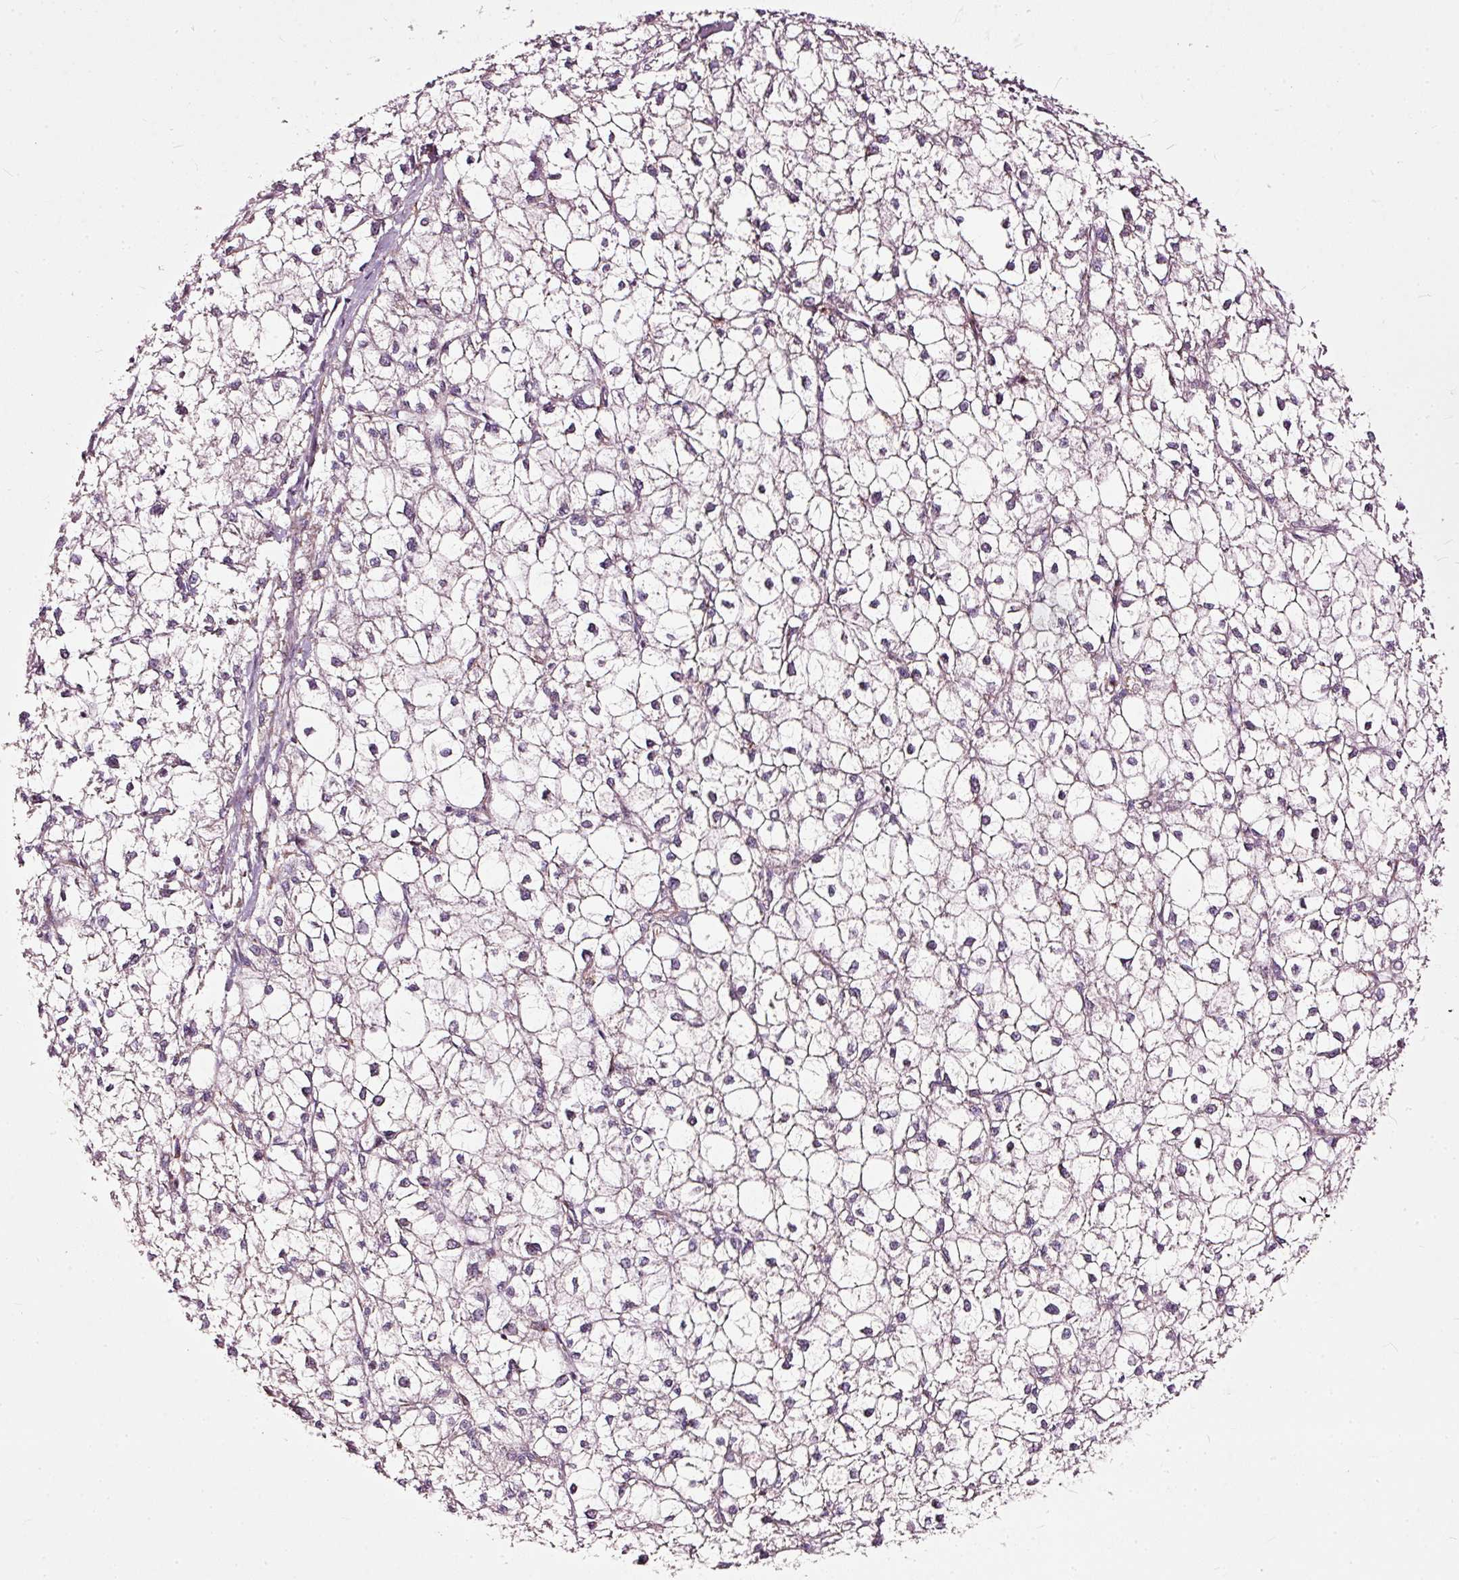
{"staining": {"intensity": "negative", "quantity": "none", "location": "none"}, "tissue": "liver cancer", "cell_type": "Tumor cells", "image_type": "cancer", "snomed": [{"axis": "morphology", "description": "Carcinoma, Hepatocellular, NOS"}, {"axis": "topography", "description": "Liver"}], "caption": "Histopathology image shows no significant protein expression in tumor cells of liver cancer.", "gene": "PAQR9", "patient": {"sex": "female", "age": 43}}